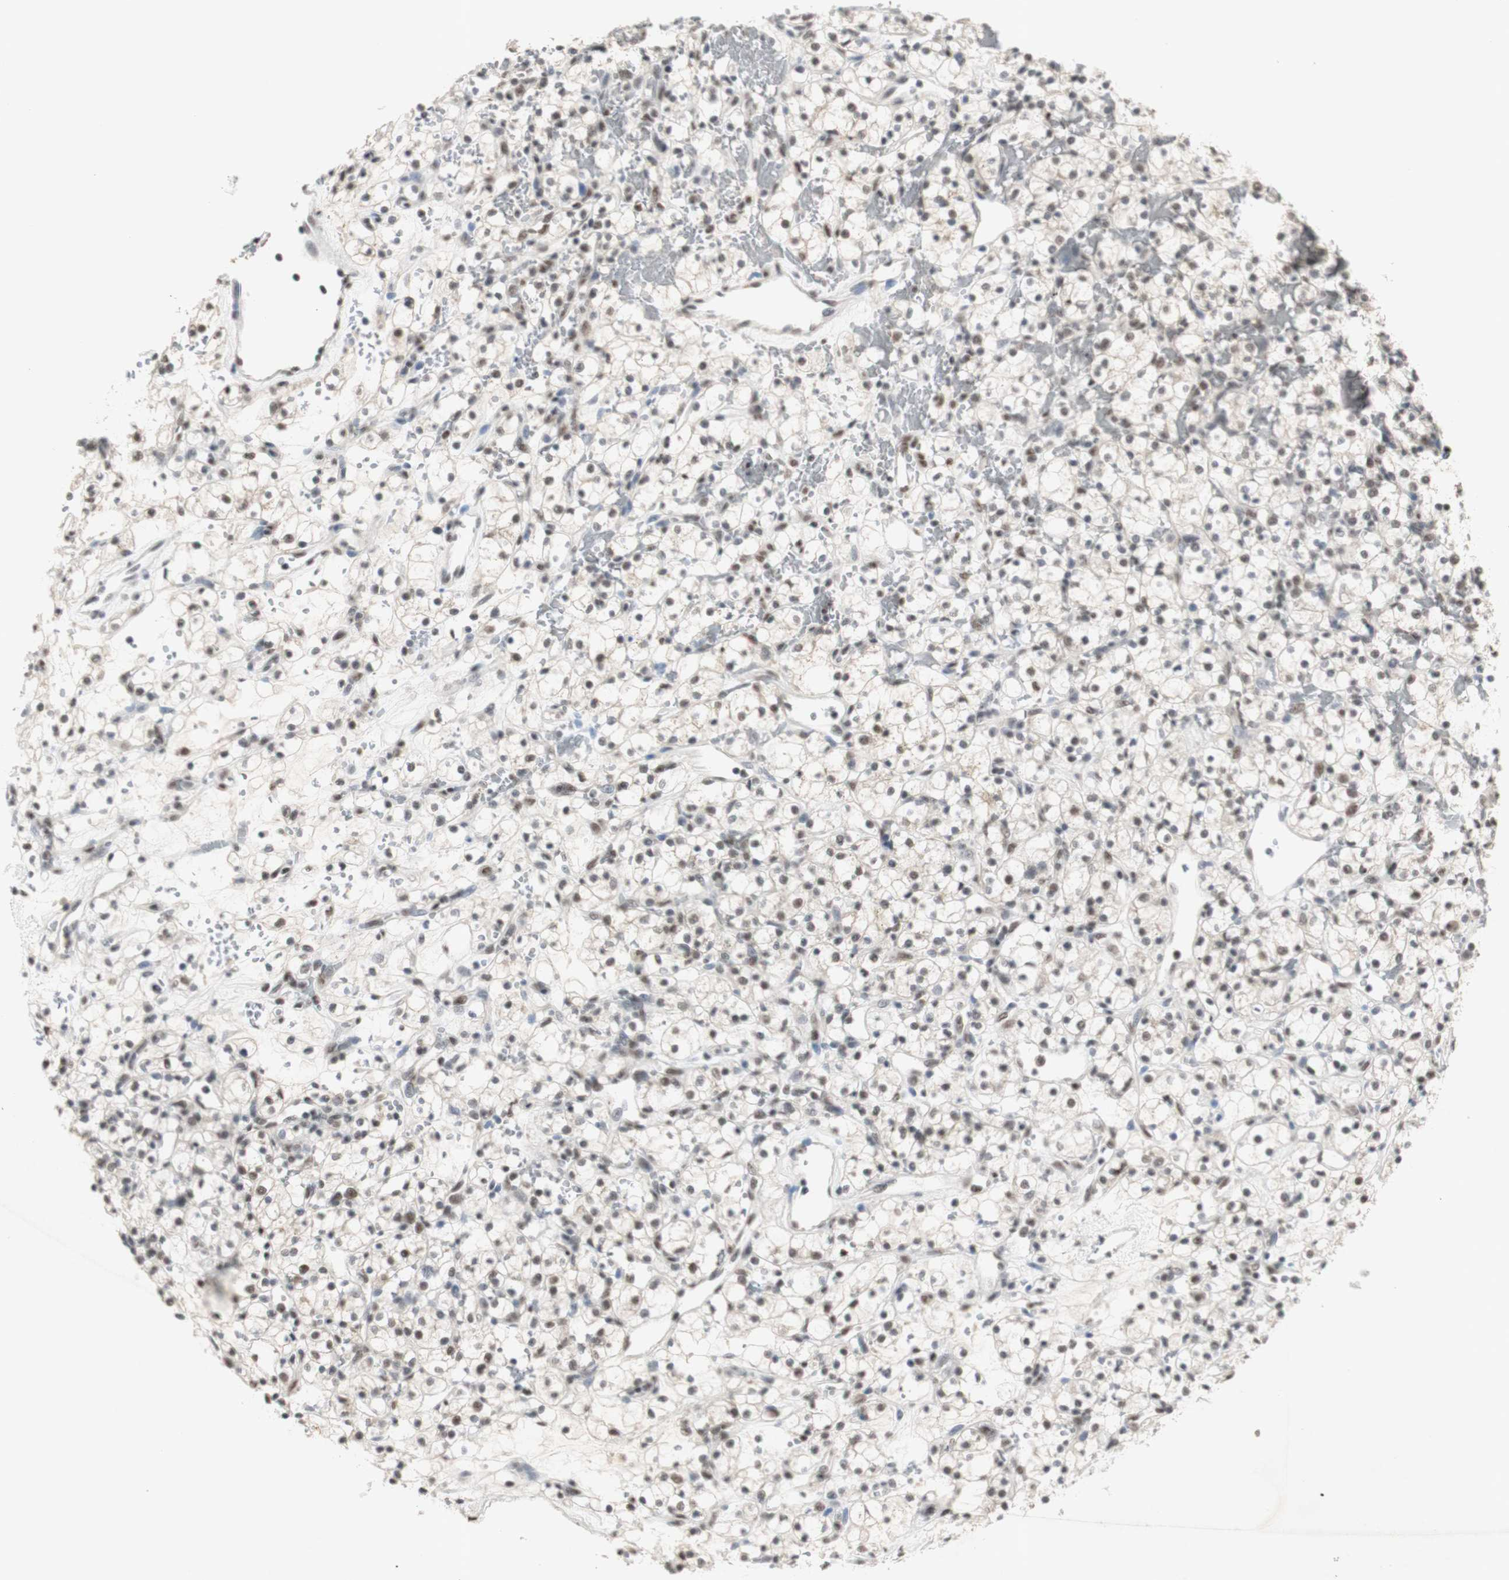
{"staining": {"intensity": "moderate", "quantity": ">75%", "location": "nuclear"}, "tissue": "renal cancer", "cell_type": "Tumor cells", "image_type": "cancer", "snomed": [{"axis": "morphology", "description": "Adenocarcinoma, NOS"}, {"axis": "topography", "description": "Kidney"}], "caption": "Brown immunohistochemical staining in renal adenocarcinoma reveals moderate nuclear staining in approximately >75% of tumor cells.", "gene": "SNRPB", "patient": {"sex": "female", "age": 60}}